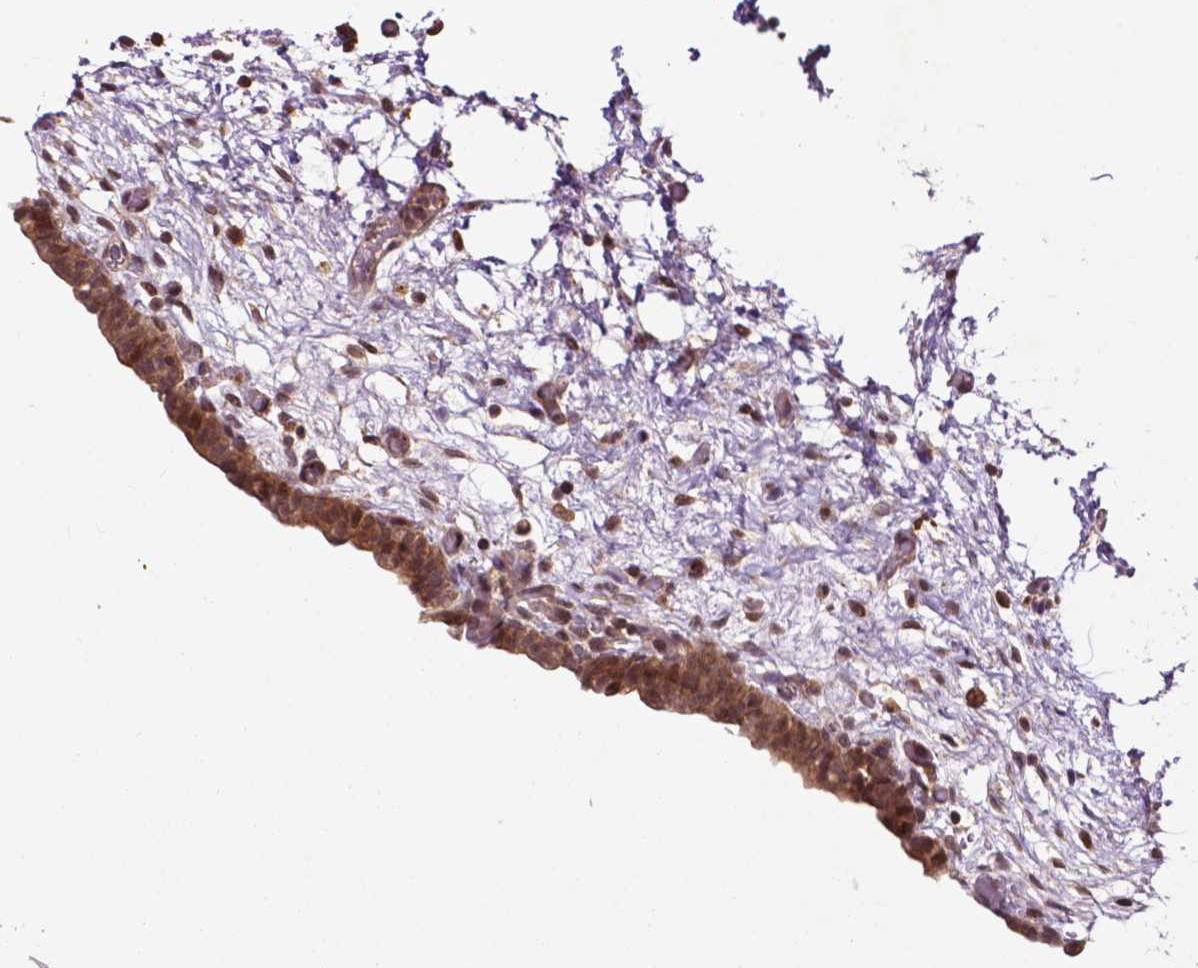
{"staining": {"intensity": "moderate", "quantity": ">75%", "location": "cytoplasmic/membranous,nuclear"}, "tissue": "urinary bladder", "cell_type": "Urothelial cells", "image_type": "normal", "snomed": [{"axis": "morphology", "description": "Normal tissue, NOS"}, {"axis": "topography", "description": "Urinary bladder"}], "caption": "This is an image of immunohistochemistry staining of unremarkable urinary bladder, which shows moderate positivity in the cytoplasmic/membranous,nuclear of urothelial cells.", "gene": "TMX2", "patient": {"sex": "male", "age": 69}}